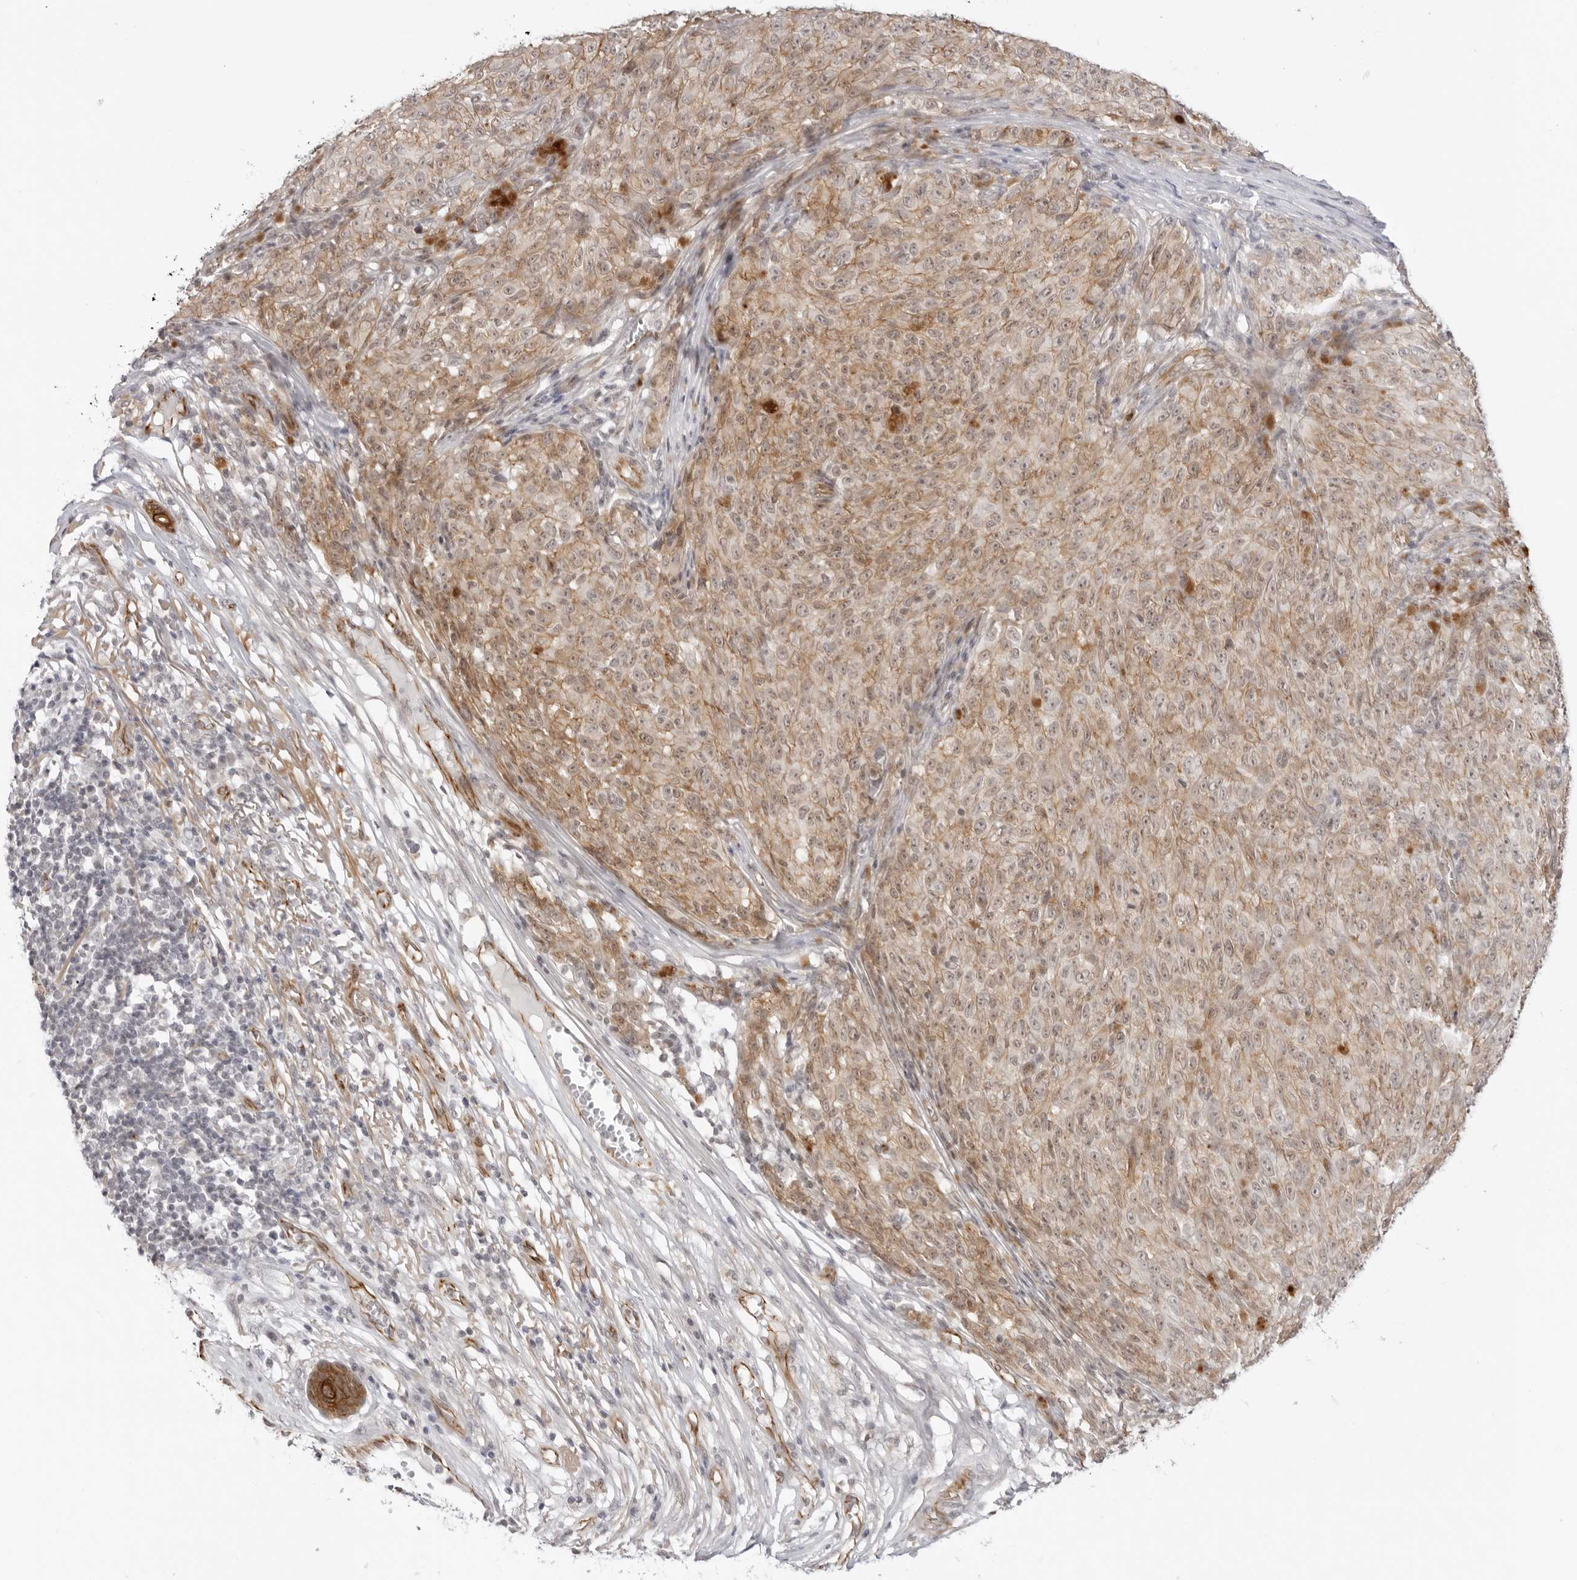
{"staining": {"intensity": "weak", "quantity": ">75%", "location": "cytoplasmic/membranous"}, "tissue": "melanoma", "cell_type": "Tumor cells", "image_type": "cancer", "snomed": [{"axis": "morphology", "description": "Malignant melanoma, NOS"}, {"axis": "topography", "description": "Skin"}], "caption": "Tumor cells display low levels of weak cytoplasmic/membranous staining in approximately >75% of cells in human malignant melanoma.", "gene": "TRAPPC3", "patient": {"sex": "female", "age": 82}}